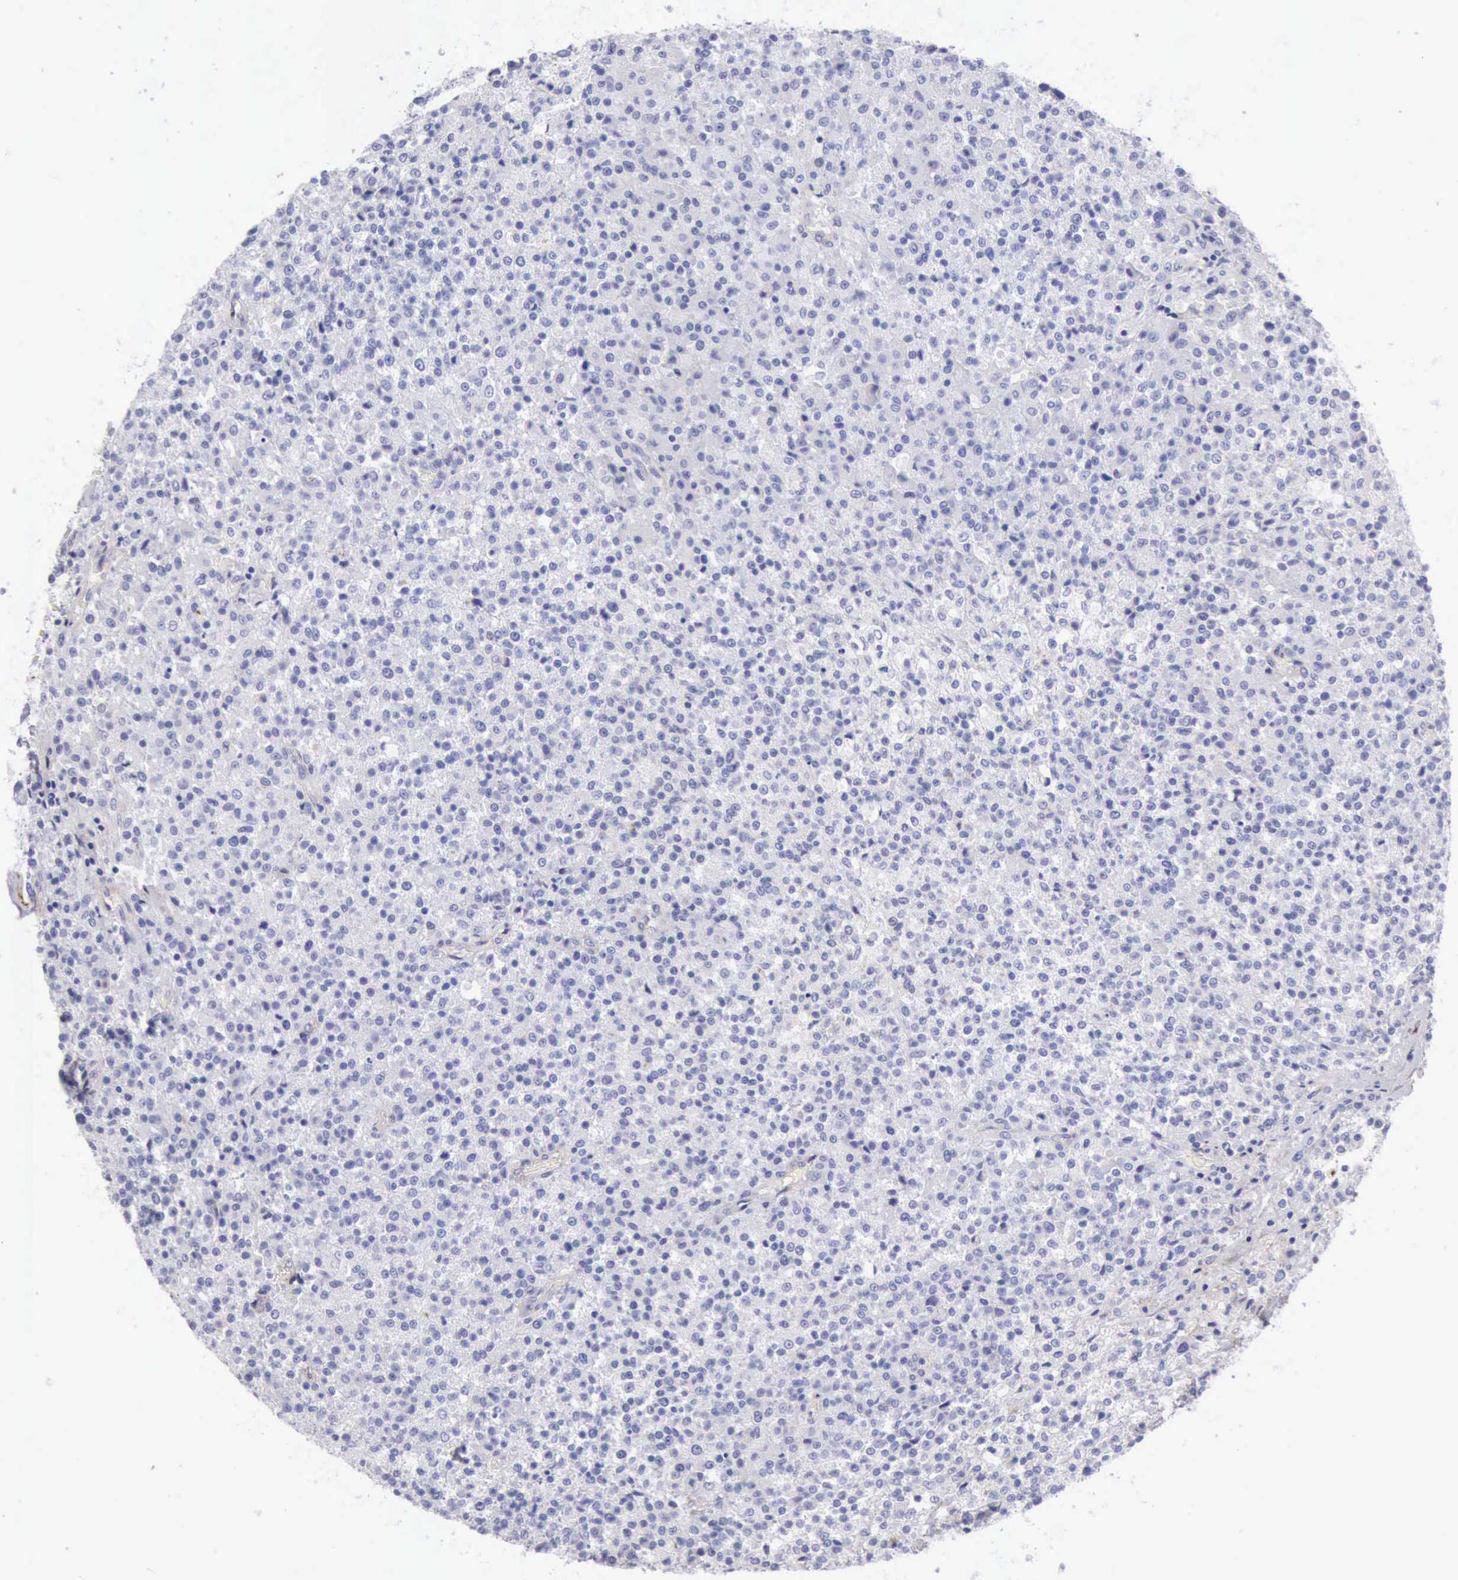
{"staining": {"intensity": "negative", "quantity": "none", "location": "none"}, "tissue": "testis cancer", "cell_type": "Tumor cells", "image_type": "cancer", "snomed": [{"axis": "morphology", "description": "Seminoma, NOS"}, {"axis": "topography", "description": "Testis"}], "caption": "Immunohistochemistry photomicrograph of neoplastic tissue: human testis cancer stained with DAB shows no significant protein positivity in tumor cells.", "gene": "AOC3", "patient": {"sex": "male", "age": 59}}